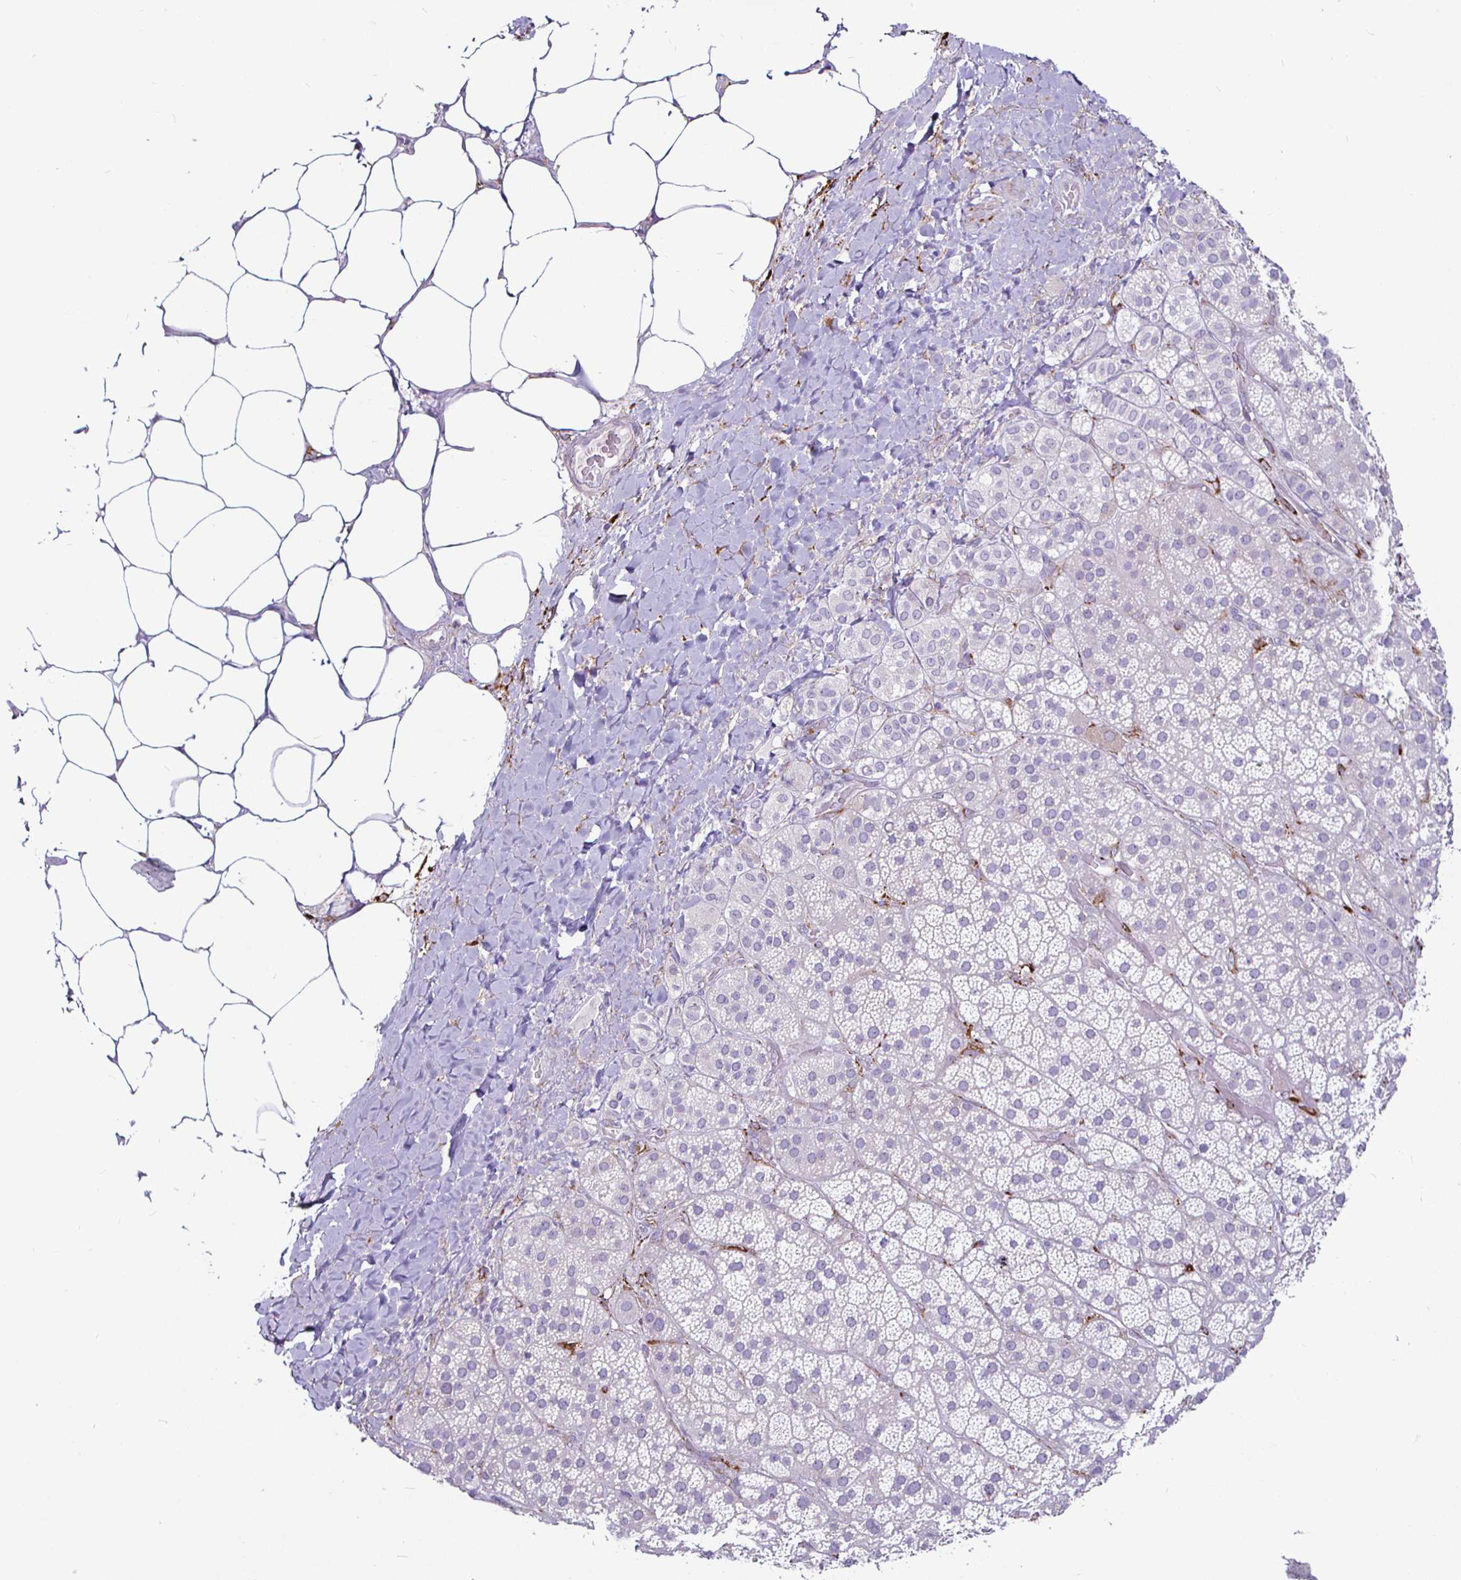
{"staining": {"intensity": "weak", "quantity": "<25%", "location": "cytoplasmic/membranous"}, "tissue": "adrenal gland", "cell_type": "Glandular cells", "image_type": "normal", "snomed": [{"axis": "morphology", "description": "Normal tissue, NOS"}, {"axis": "topography", "description": "Adrenal gland"}], "caption": "This micrograph is of normal adrenal gland stained with IHC to label a protein in brown with the nuclei are counter-stained blue. There is no positivity in glandular cells. Brightfield microscopy of immunohistochemistry stained with DAB (brown) and hematoxylin (blue), captured at high magnification.", "gene": "P4HA2", "patient": {"sex": "male", "age": 57}}